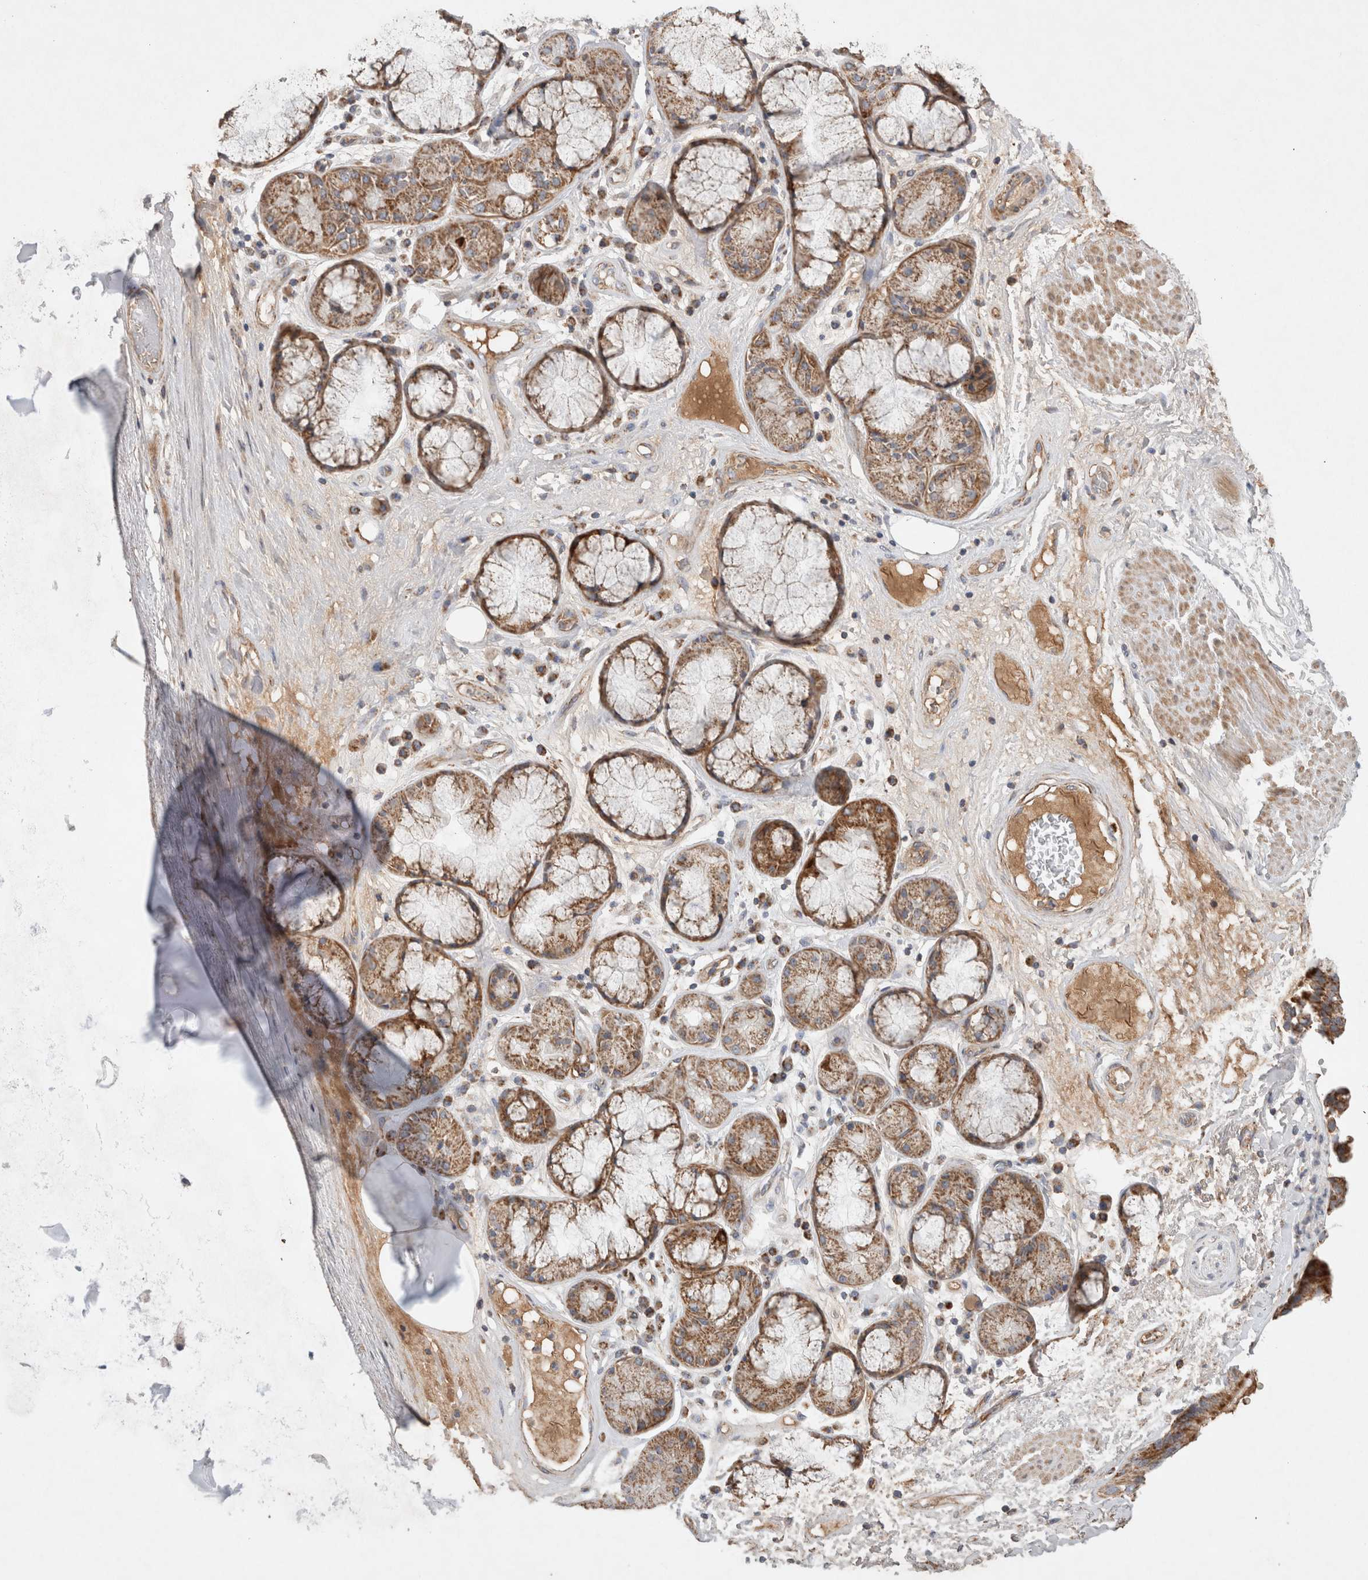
{"staining": {"intensity": "weak", "quantity": ">75%", "location": "cytoplasmic/membranous"}, "tissue": "adipose tissue", "cell_type": "Adipocytes", "image_type": "normal", "snomed": [{"axis": "morphology", "description": "Normal tissue, NOS"}, {"axis": "topography", "description": "Bronchus"}], "caption": "Immunohistochemistry staining of normal adipose tissue, which demonstrates low levels of weak cytoplasmic/membranous positivity in about >75% of adipocytes indicating weak cytoplasmic/membranous protein expression. The staining was performed using DAB (brown) for protein detection and nuclei were counterstained in hematoxylin (blue).", "gene": "MRPS28", "patient": {"sex": "male", "age": 66}}